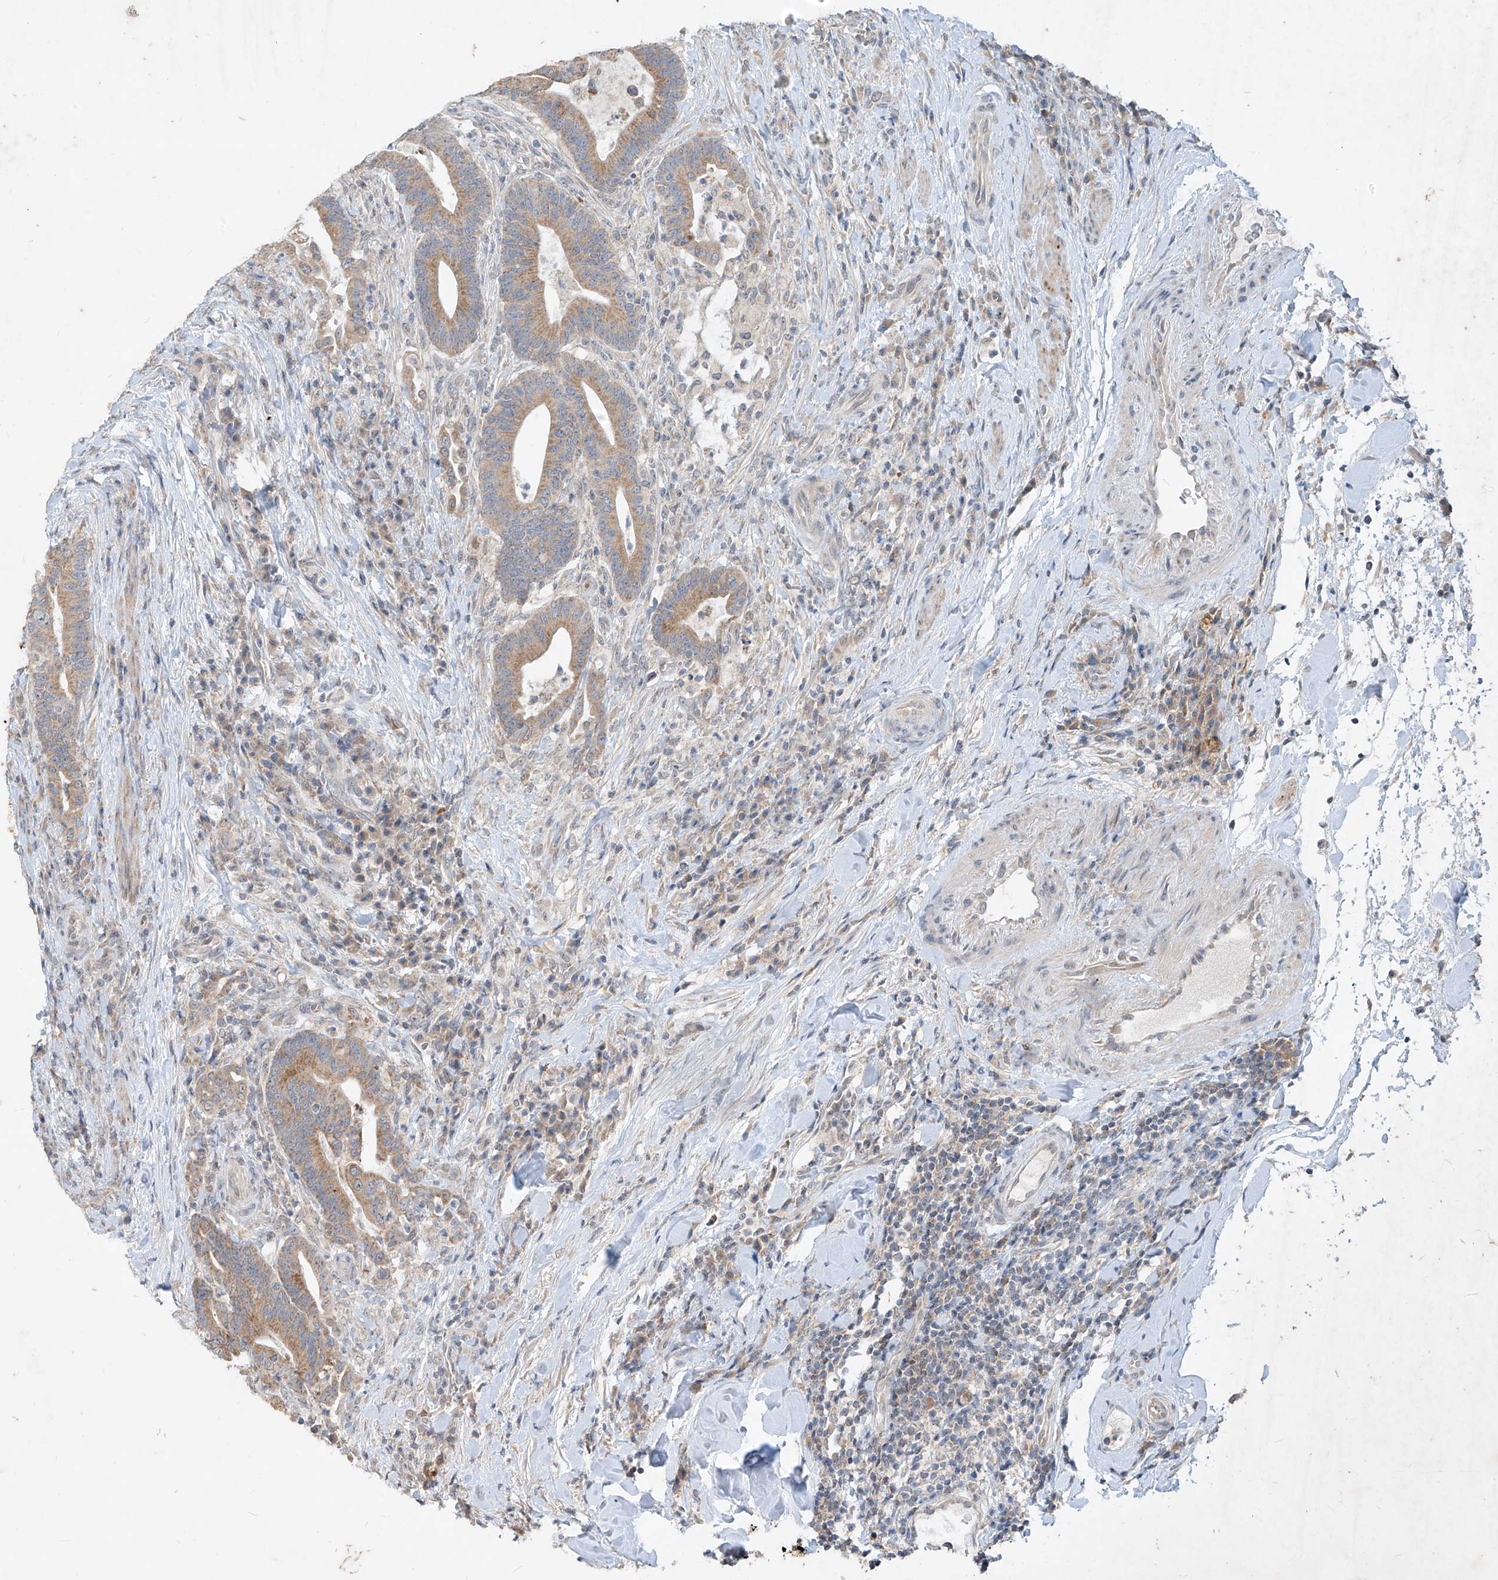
{"staining": {"intensity": "moderate", "quantity": ">75%", "location": "cytoplasmic/membranous"}, "tissue": "colorectal cancer", "cell_type": "Tumor cells", "image_type": "cancer", "snomed": [{"axis": "morphology", "description": "Adenocarcinoma, NOS"}, {"axis": "topography", "description": "Colon"}], "caption": "The micrograph demonstrates staining of adenocarcinoma (colorectal), revealing moderate cytoplasmic/membranous protein expression (brown color) within tumor cells.", "gene": "MTUS2", "patient": {"sex": "female", "age": 66}}